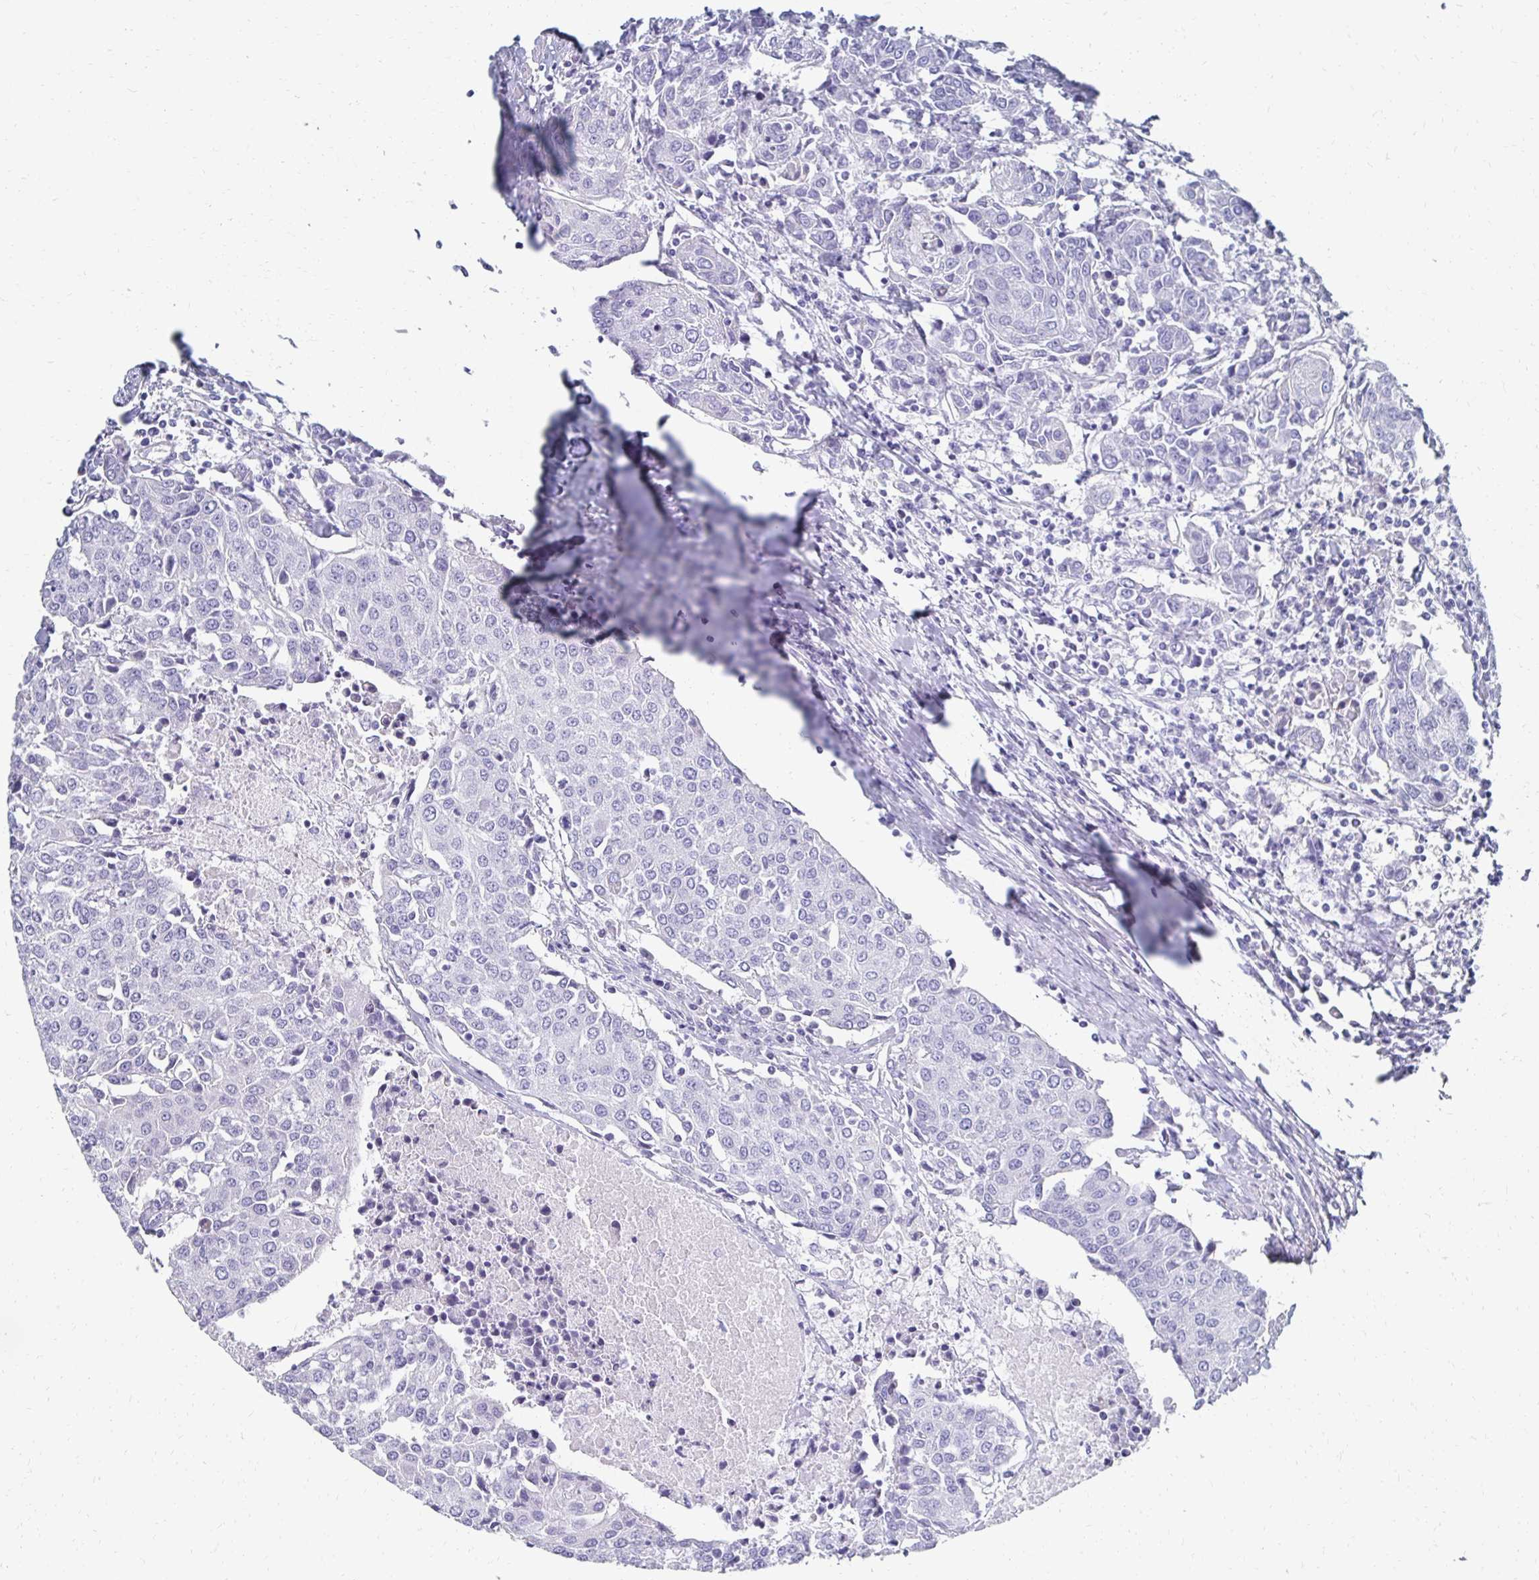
{"staining": {"intensity": "negative", "quantity": "none", "location": "none"}, "tissue": "urothelial cancer", "cell_type": "Tumor cells", "image_type": "cancer", "snomed": [{"axis": "morphology", "description": "Urothelial carcinoma, High grade"}, {"axis": "topography", "description": "Urinary bladder"}], "caption": "There is no significant expression in tumor cells of urothelial cancer. (Immunohistochemistry, brightfield microscopy, high magnification).", "gene": "SYCP3", "patient": {"sex": "female", "age": 85}}